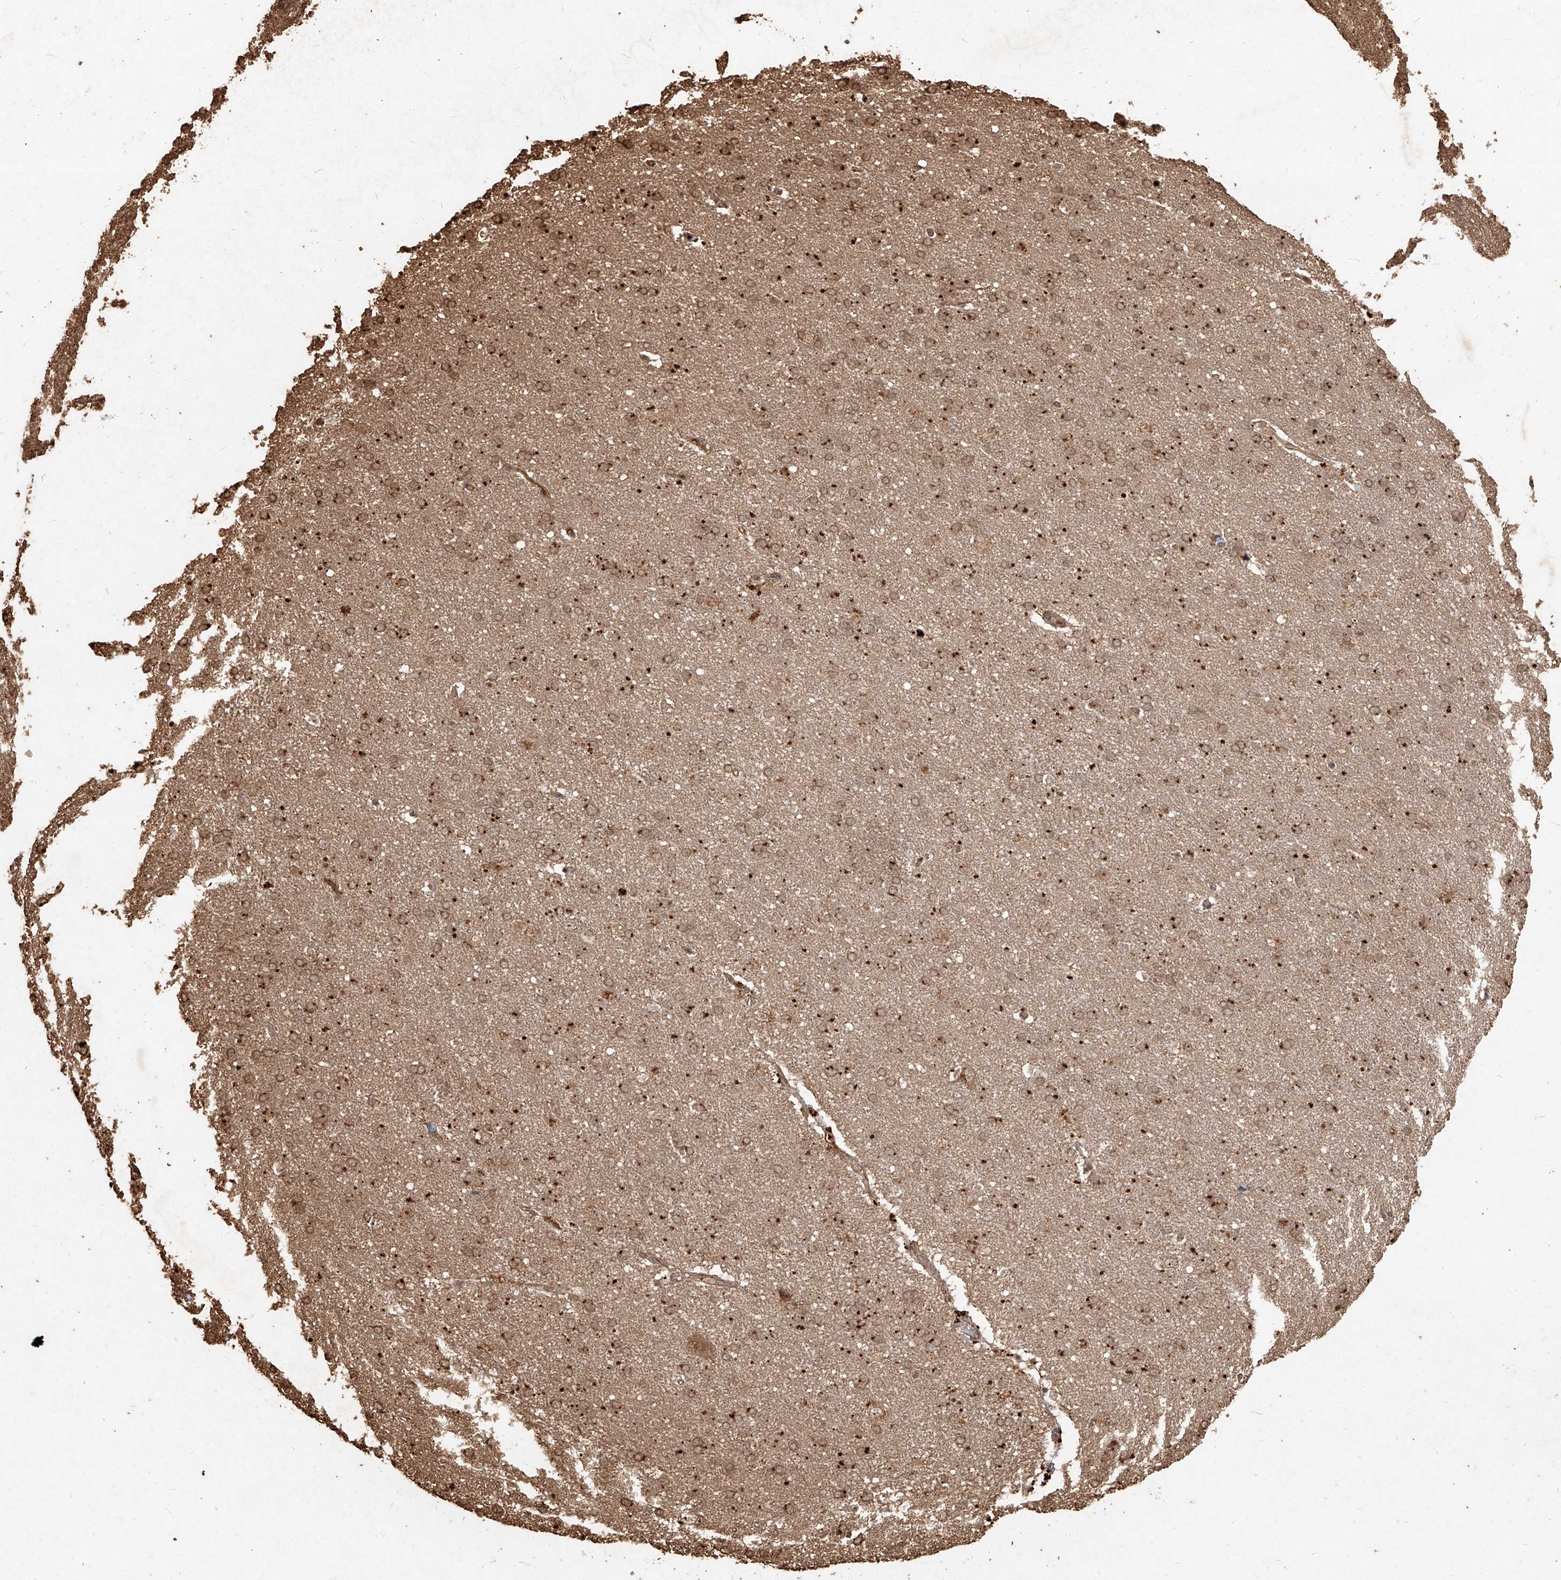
{"staining": {"intensity": "moderate", "quantity": ">75%", "location": "cytoplasmic/membranous"}, "tissue": "cerebral cortex", "cell_type": "Endothelial cells", "image_type": "normal", "snomed": [{"axis": "morphology", "description": "Normal tissue, NOS"}, {"axis": "topography", "description": "Cerebral cortex"}], "caption": "Immunohistochemistry of normal human cerebral cortex reveals medium levels of moderate cytoplasmic/membranous staining in about >75% of endothelial cells.", "gene": "UBE2K", "patient": {"sex": "male", "age": 62}}